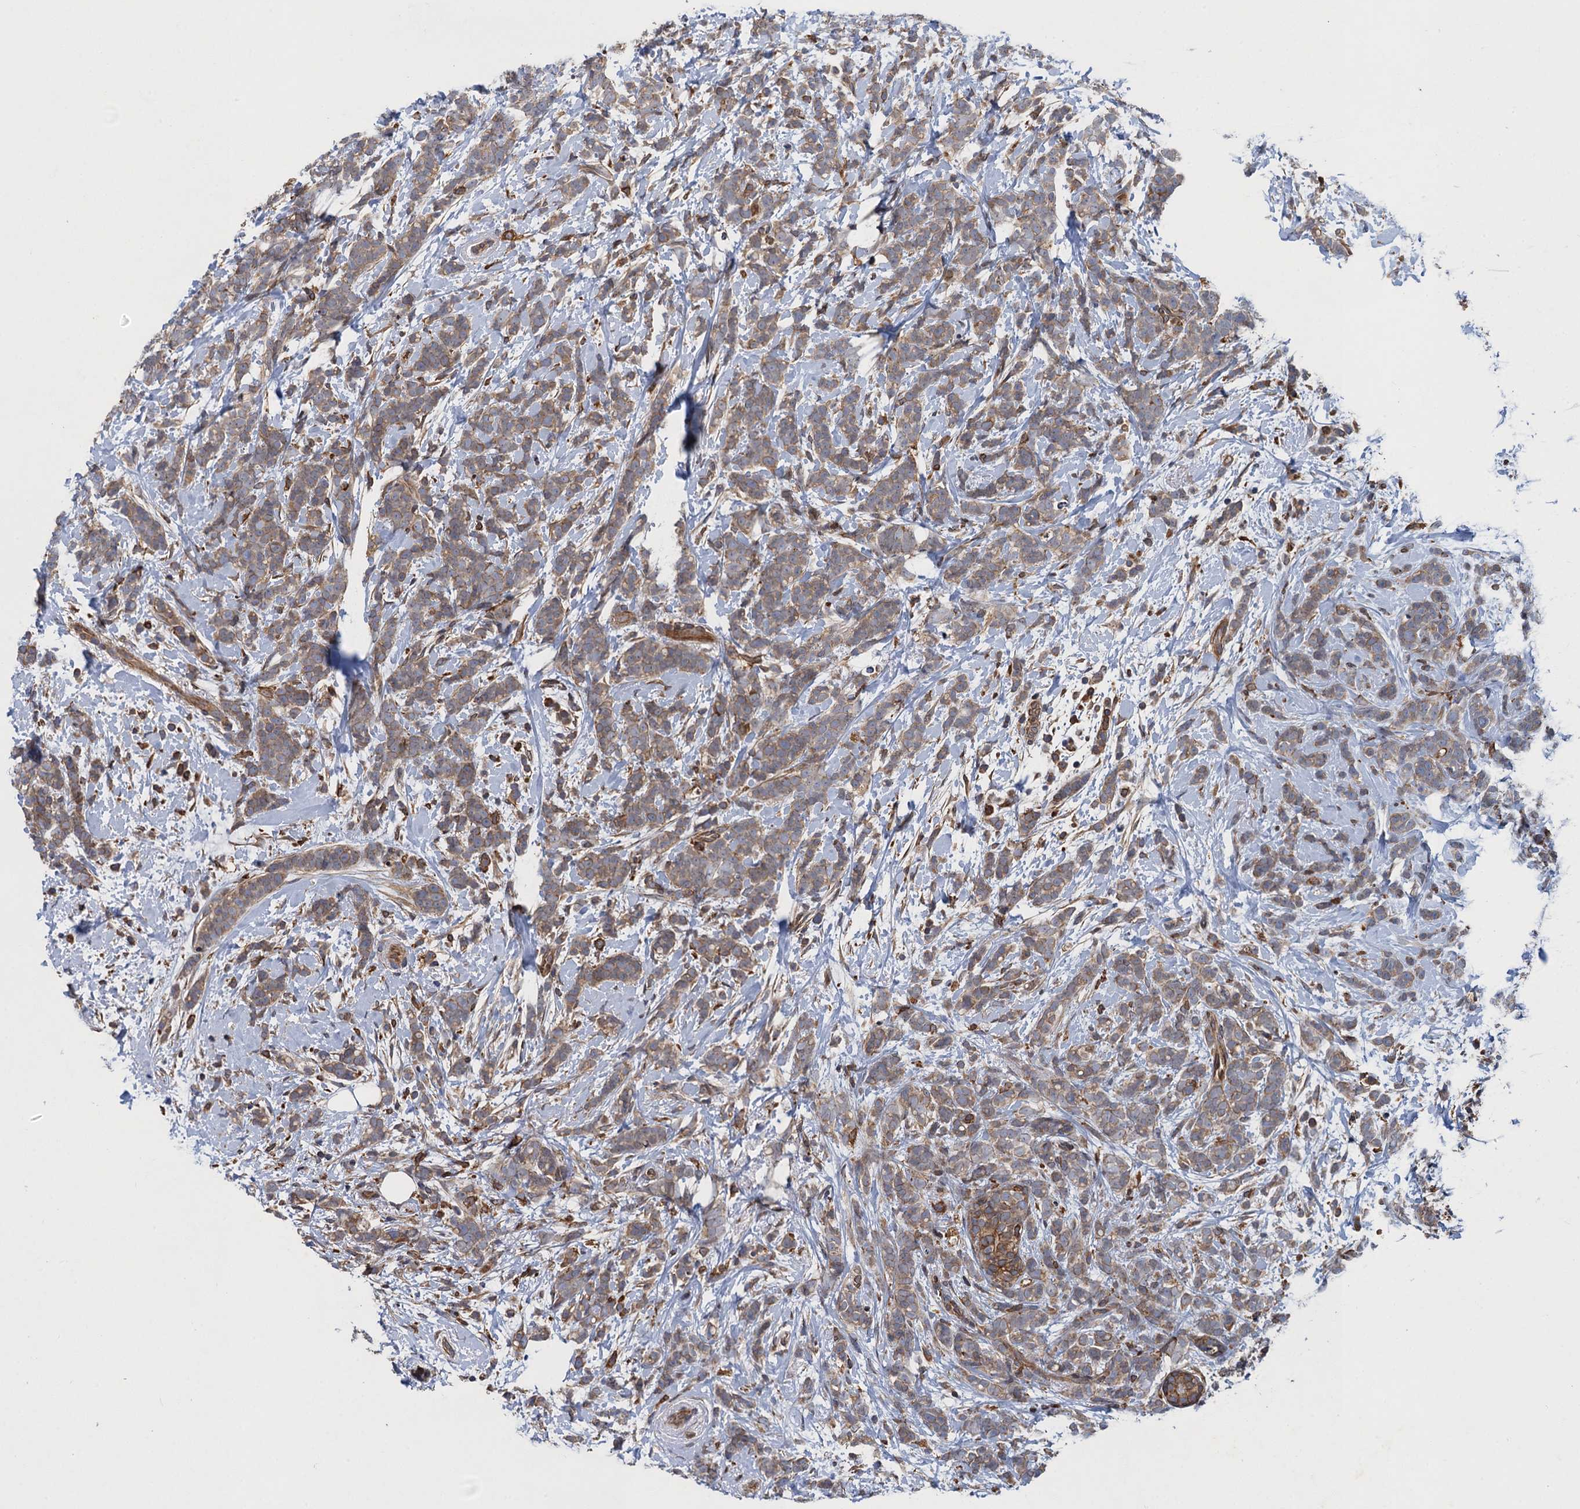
{"staining": {"intensity": "weak", "quantity": ">75%", "location": "cytoplasmic/membranous"}, "tissue": "breast cancer", "cell_type": "Tumor cells", "image_type": "cancer", "snomed": [{"axis": "morphology", "description": "Lobular carcinoma"}, {"axis": "topography", "description": "Breast"}], "caption": "Immunohistochemistry micrograph of breast cancer stained for a protein (brown), which exhibits low levels of weak cytoplasmic/membranous positivity in about >75% of tumor cells.", "gene": "ARMC5", "patient": {"sex": "female", "age": 58}}